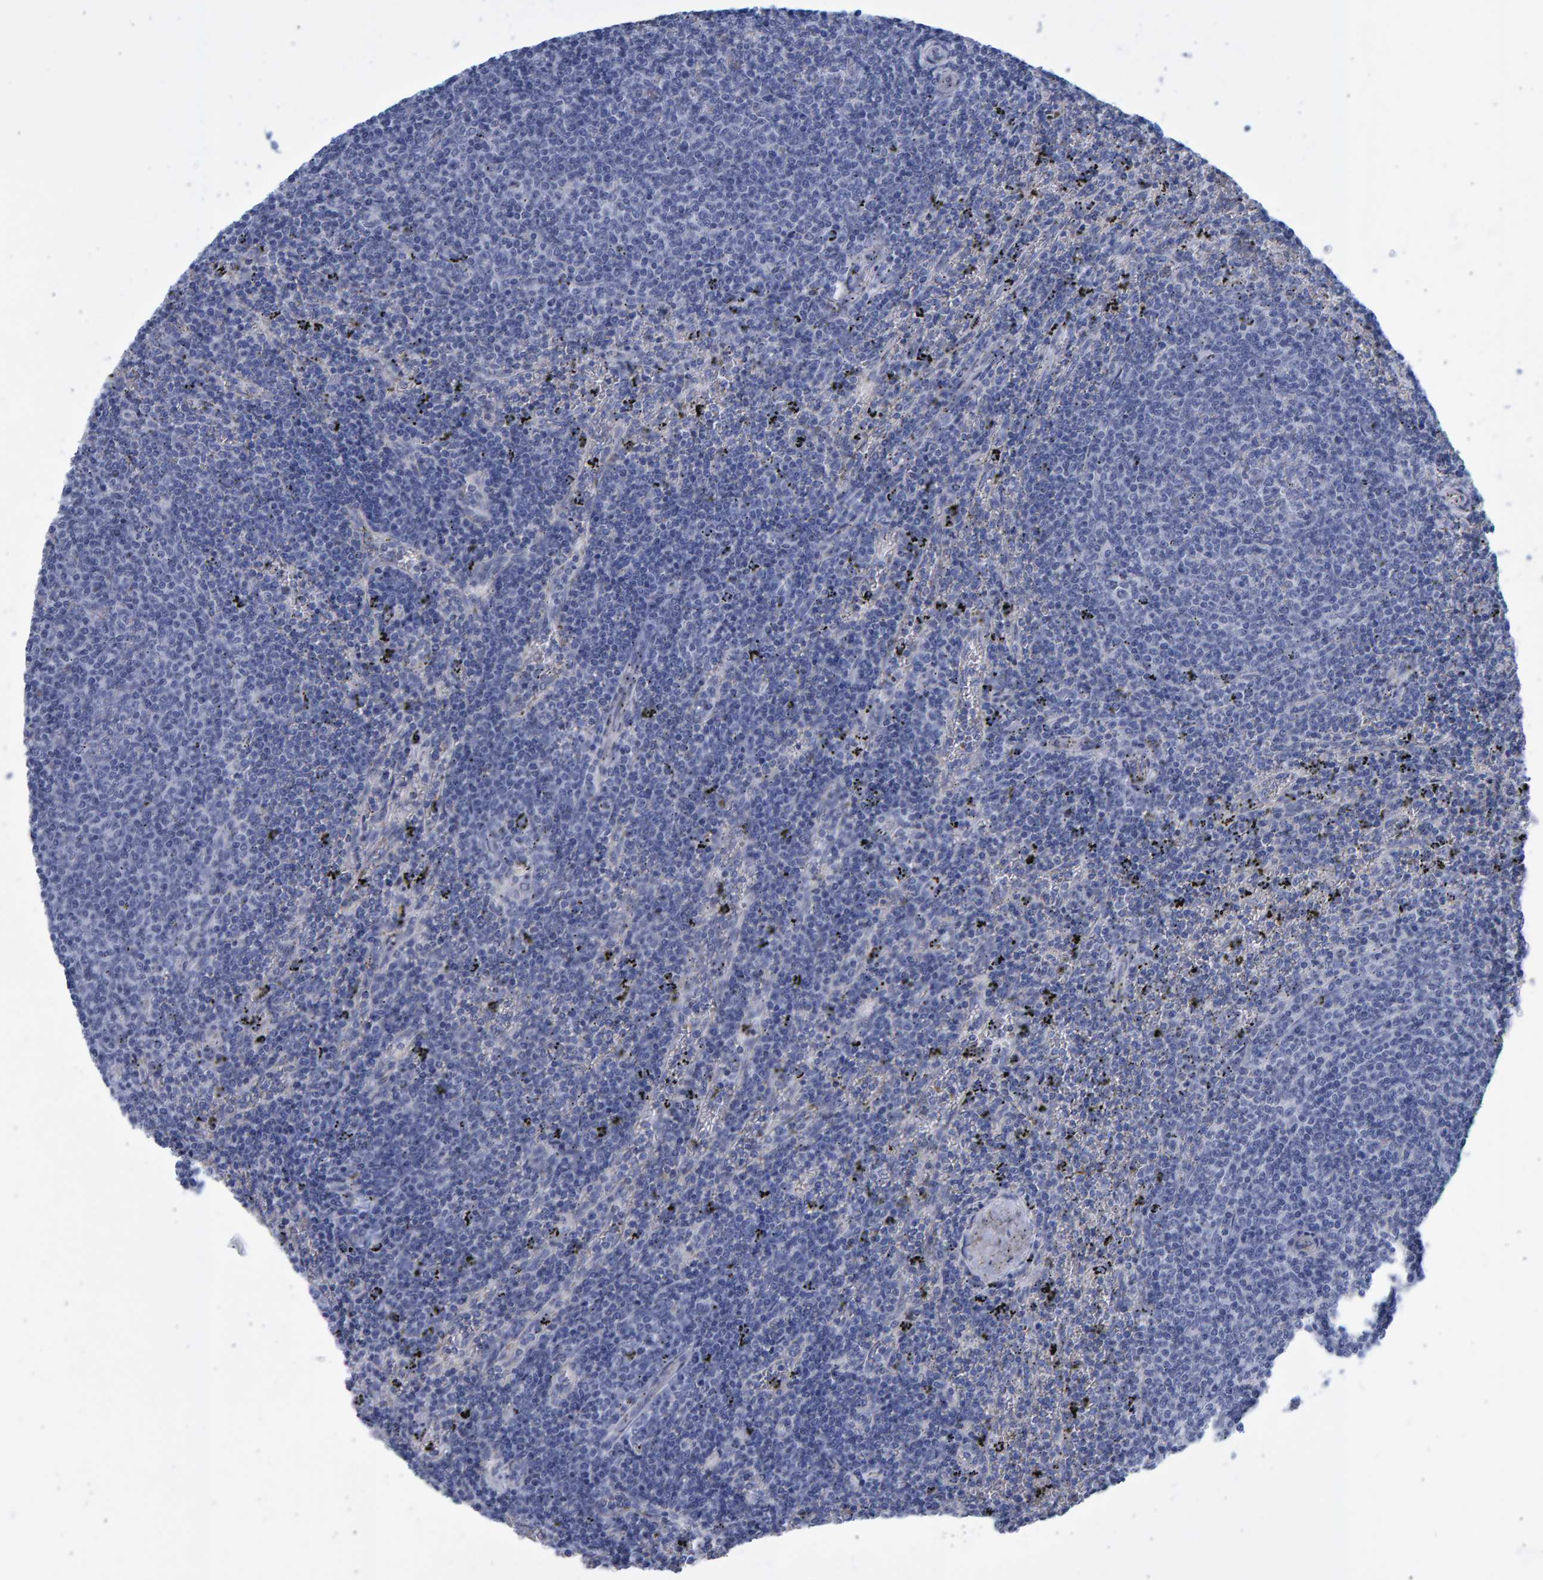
{"staining": {"intensity": "negative", "quantity": "none", "location": "none"}, "tissue": "lymphoma", "cell_type": "Tumor cells", "image_type": "cancer", "snomed": [{"axis": "morphology", "description": "Malignant lymphoma, non-Hodgkin's type, Low grade"}, {"axis": "topography", "description": "Spleen"}], "caption": "The histopathology image demonstrates no staining of tumor cells in low-grade malignant lymphoma, non-Hodgkin's type. The staining was performed using DAB (3,3'-diaminobenzidine) to visualize the protein expression in brown, while the nuclei were stained in blue with hematoxylin (Magnification: 20x).", "gene": "SLC34A3", "patient": {"sex": "female", "age": 50}}